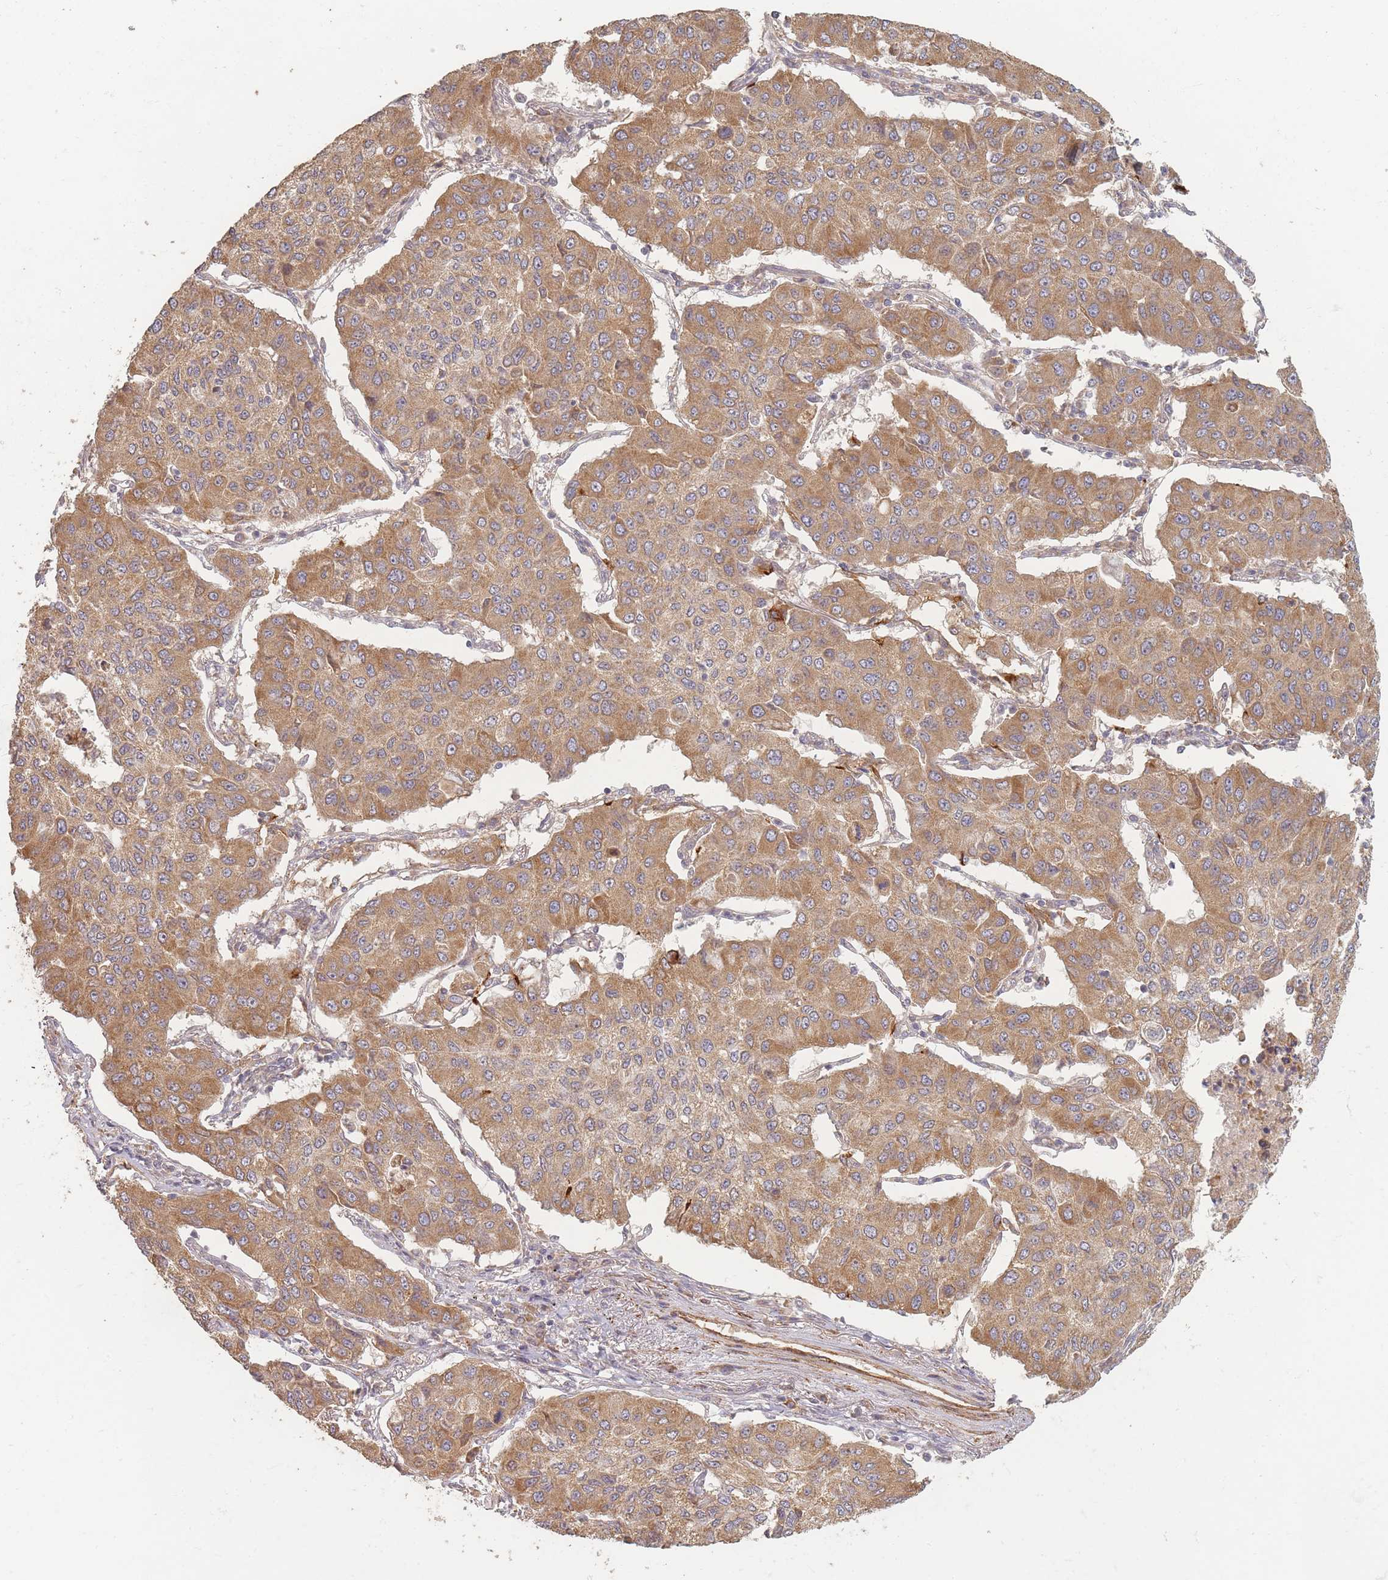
{"staining": {"intensity": "moderate", "quantity": ">75%", "location": "cytoplasmic/membranous"}, "tissue": "lung cancer", "cell_type": "Tumor cells", "image_type": "cancer", "snomed": [{"axis": "morphology", "description": "Squamous cell carcinoma, NOS"}, {"axis": "topography", "description": "Lung"}], "caption": "Immunohistochemistry (IHC) (DAB) staining of lung cancer (squamous cell carcinoma) demonstrates moderate cytoplasmic/membranous protein positivity in about >75% of tumor cells.", "gene": "MRPS6", "patient": {"sex": "male", "age": 74}}